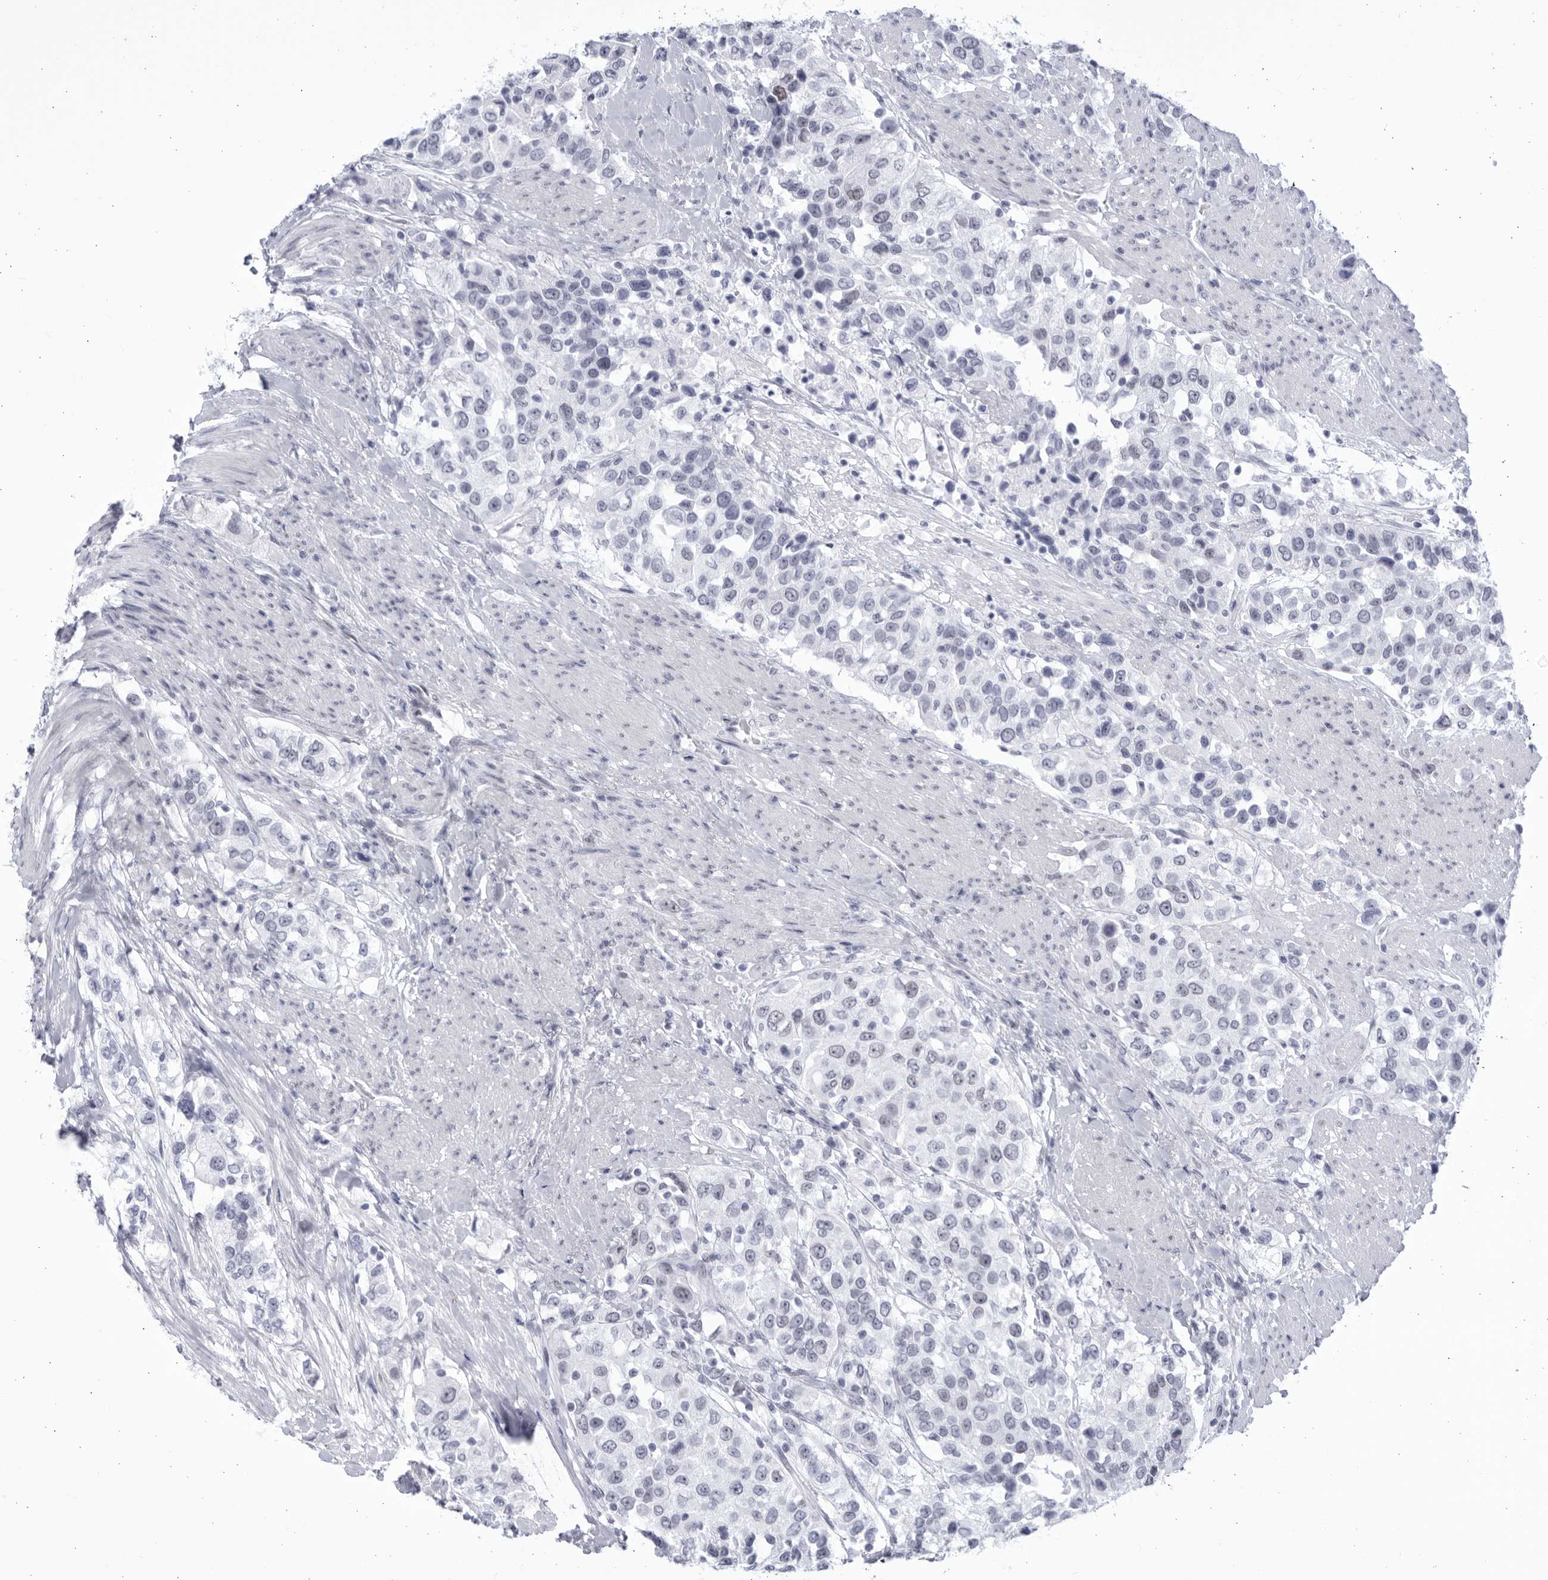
{"staining": {"intensity": "negative", "quantity": "none", "location": "none"}, "tissue": "urothelial cancer", "cell_type": "Tumor cells", "image_type": "cancer", "snomed": [{"axis": "morphology", "description": "Urothelial carcinoma, High grade"}, {"axis": "topography", "description": "Urinary bladder"}], "caption": "DAB immunohistochemical staining of urothelial cancer exhibits no significant staining in tumor cells.", "gene": "CCDC181", "patient": {"sex": "female", "age": 80}}